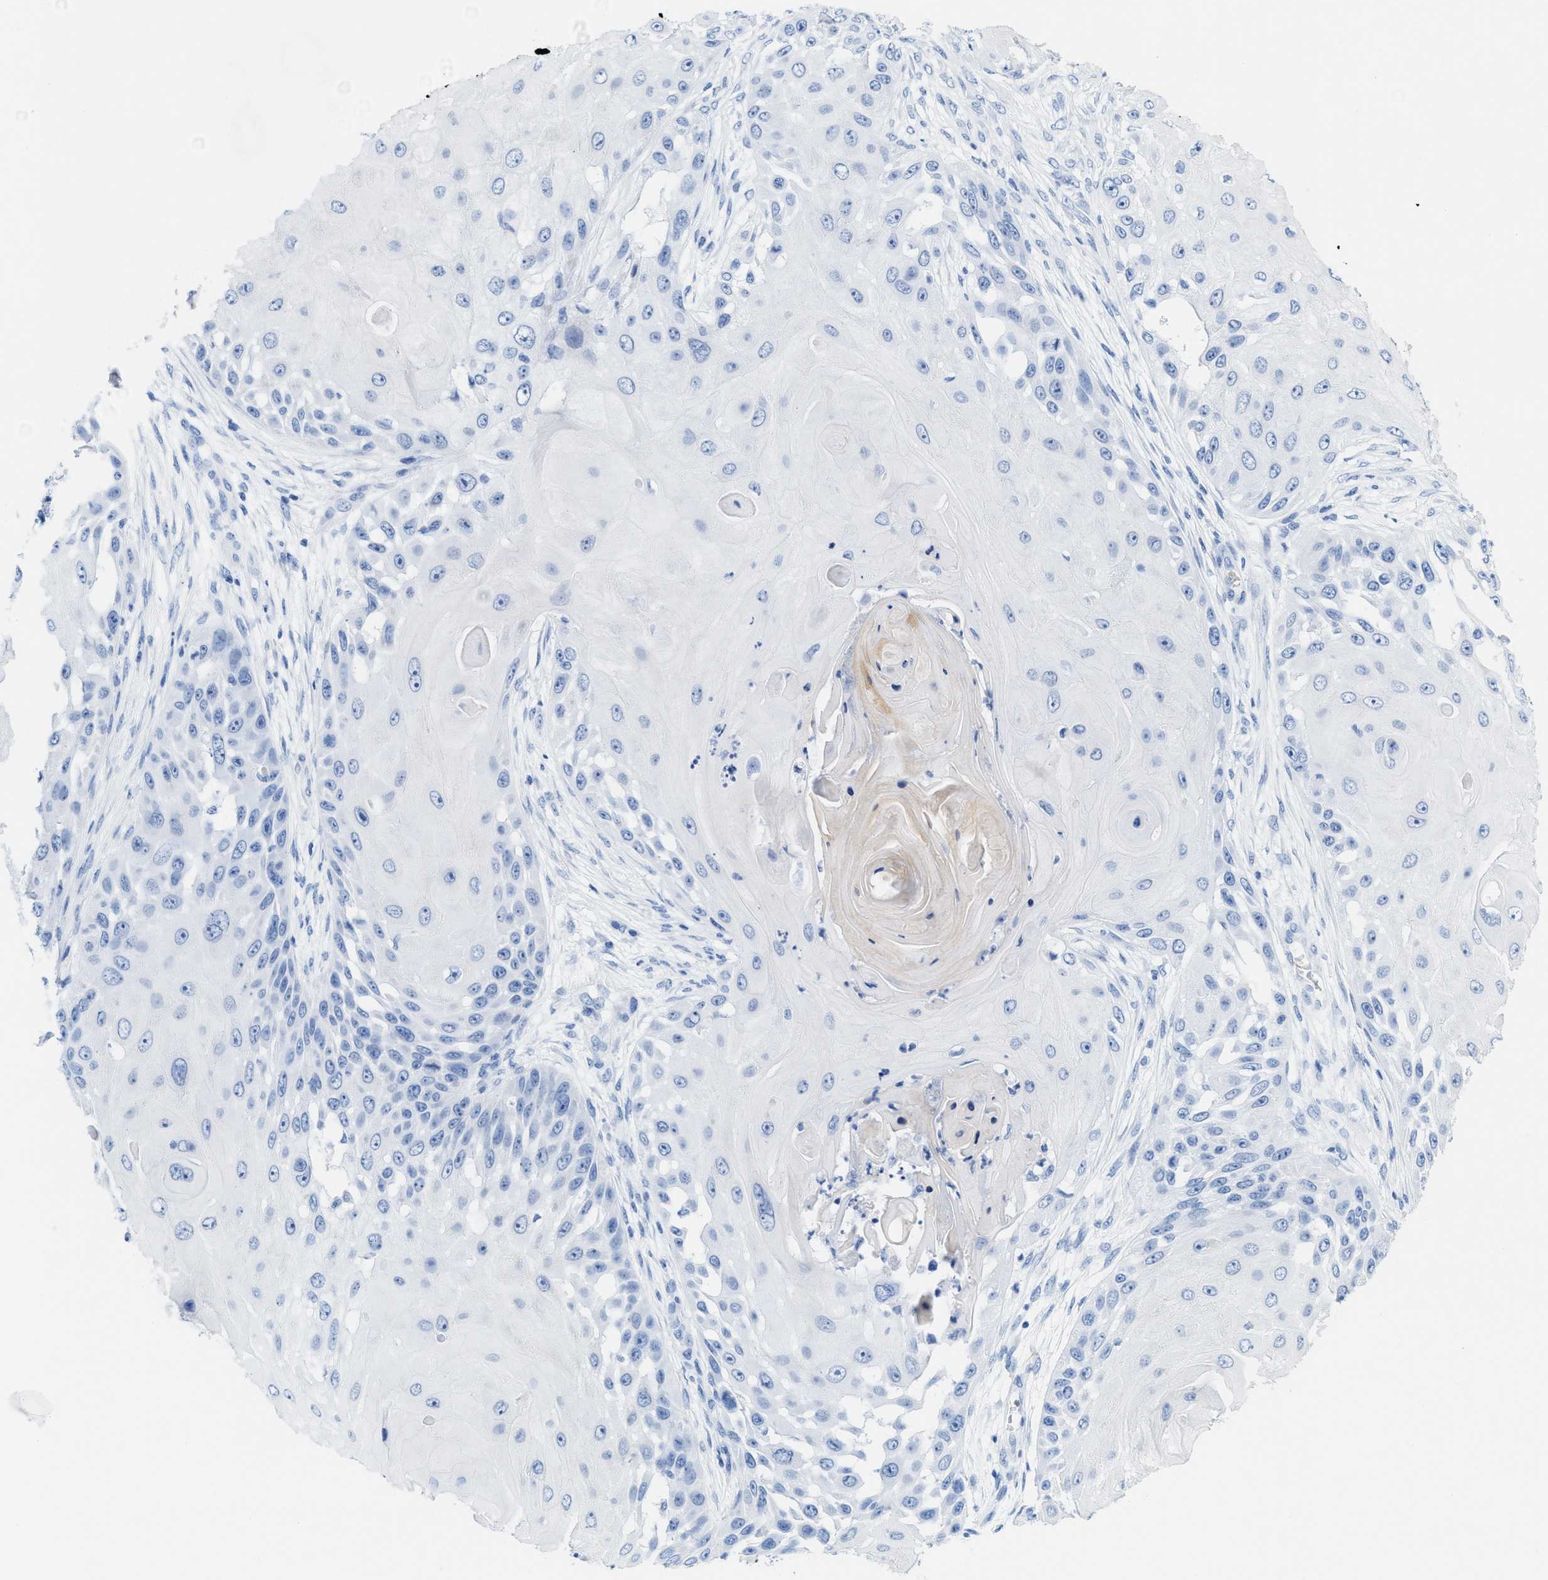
{"staining": {"intensity": "negative", "quantity": "none", "location": "none"}, "tissue": "skin cancer", "cell_type": "Tumor cells", "image_type": "cancer", "snomed": [{"axis": "morphology", "description": "Squamous cell carcinoma, NOS"}, {"axis": "topography", "description": "Skin"}], "caption": "Tumor cells show no significant protein positivity in skin cancer.", "gene": "ANKFN1", "patient": {"sex": "female", "age": 44}}